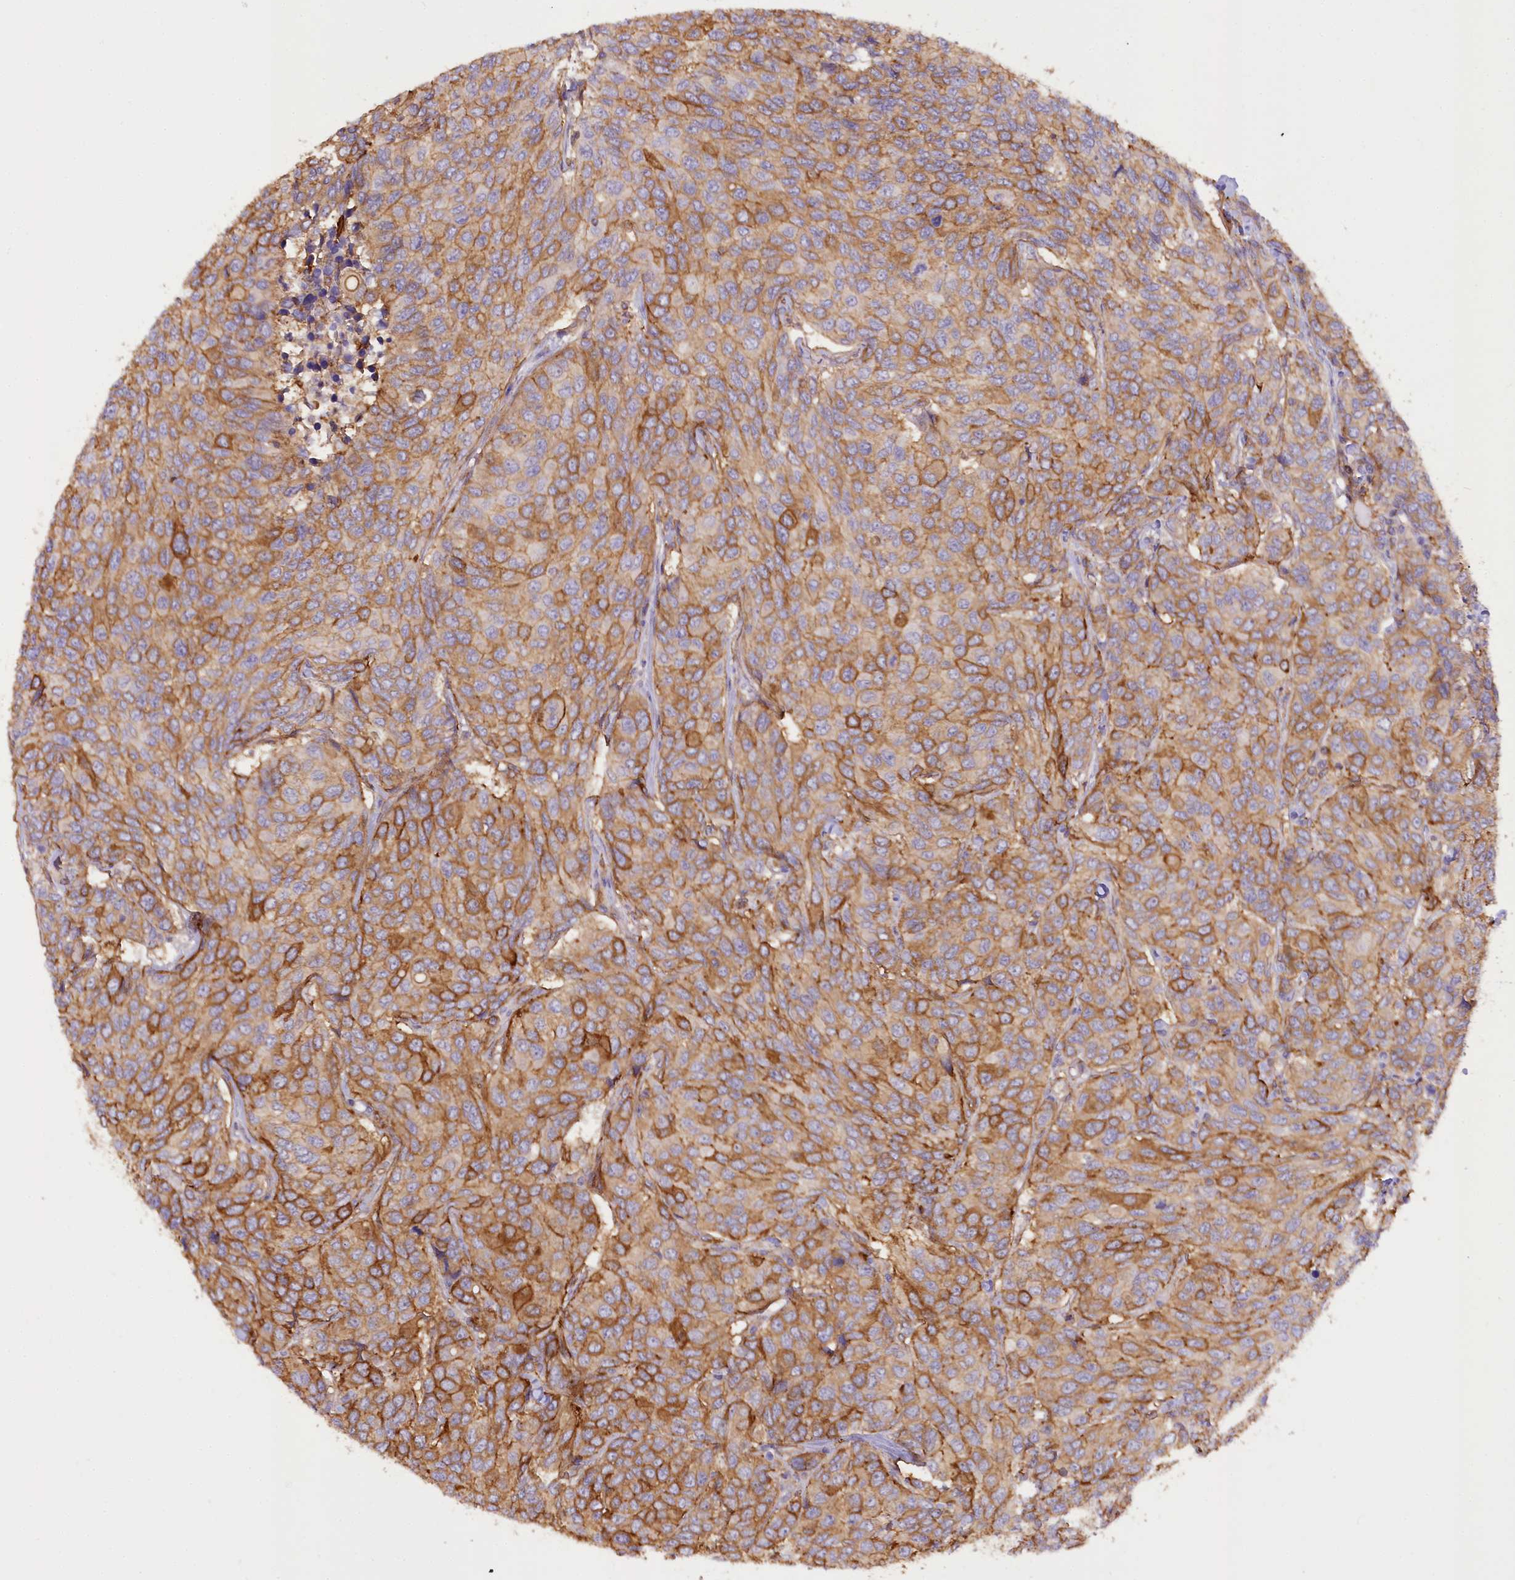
{"staining": {"intensity": "moderate", "quantity": ">75%", "location": "cytoplasmic/membranous"}, "tissue": "breast cancer", "cell_type": "Tumor cells", "image_type": "cancer", "snomed": [{"axis": "morphology", "description": "Duct carcinoma"}, {"axis": "topography", "description": "Breast"}], "caption": "This is a photomicrograph of immunohistochemistry (IHC) staining of breast cancer (infiltrating ductal carcinoma), which shows moderate expression in the cytoplasmic/membranous of tumor cells.", "gene": "SYNPO2", "patient": {"sex": "female", "age": 55}}